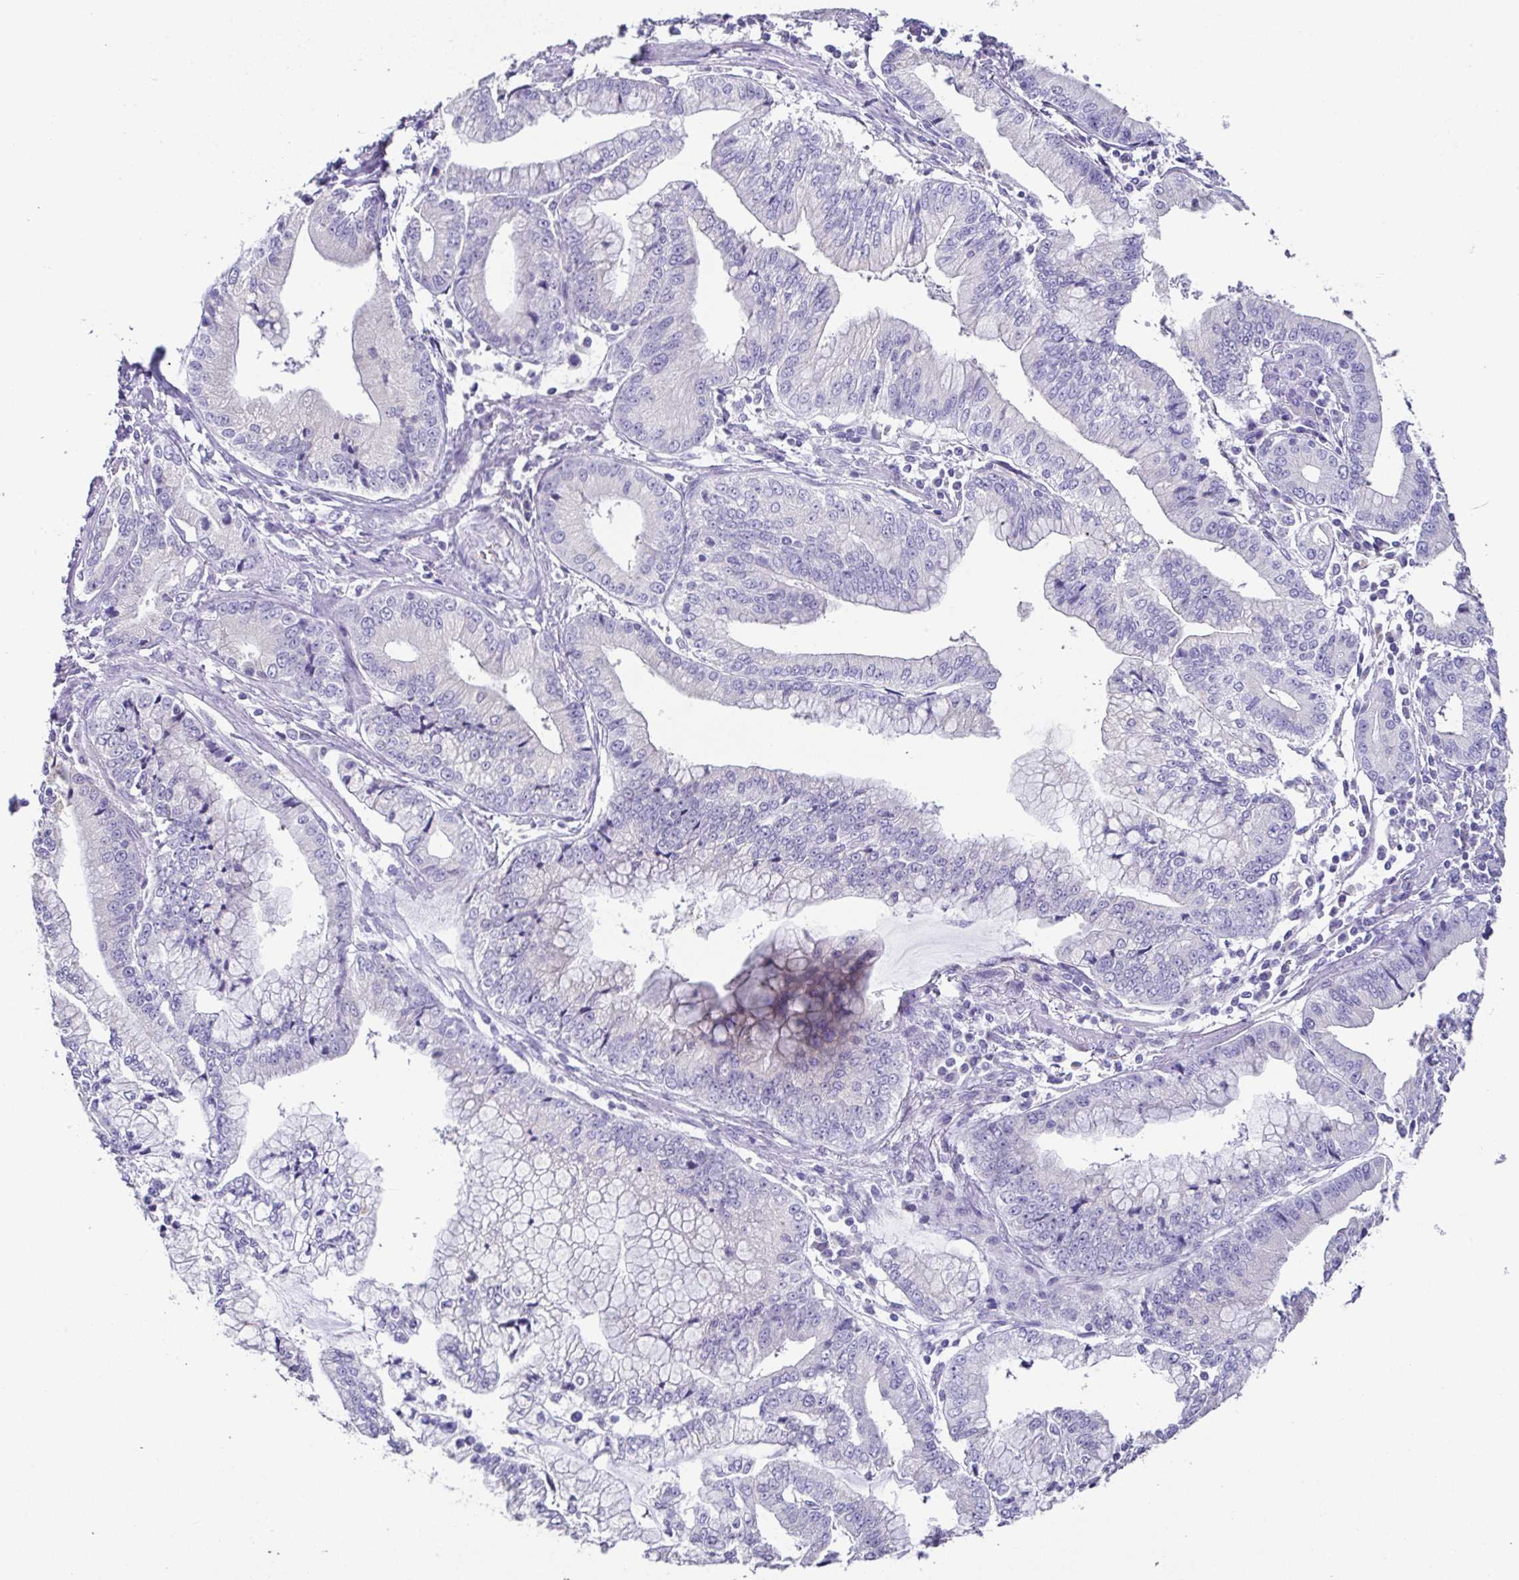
{"staining": {"intensity": "negative", "quantity": "none", "location": "none"}, "tissue": "stomach cancer", "cell_type": "Tumor cells", "image_type": "cancer", "snomed": [{"axis": "morphology", "description": "Adenocarcinoma, NOS"}, {"axis": "topography", "description": "Stomach, upper"}], "caption": "Immunohistochemistry (IHC) of stomach cancer (adenocarcinoma) reveals no expression in tumor cells.", "gene": "RDH11", "patient": {"sex": "female", "age": 74}}